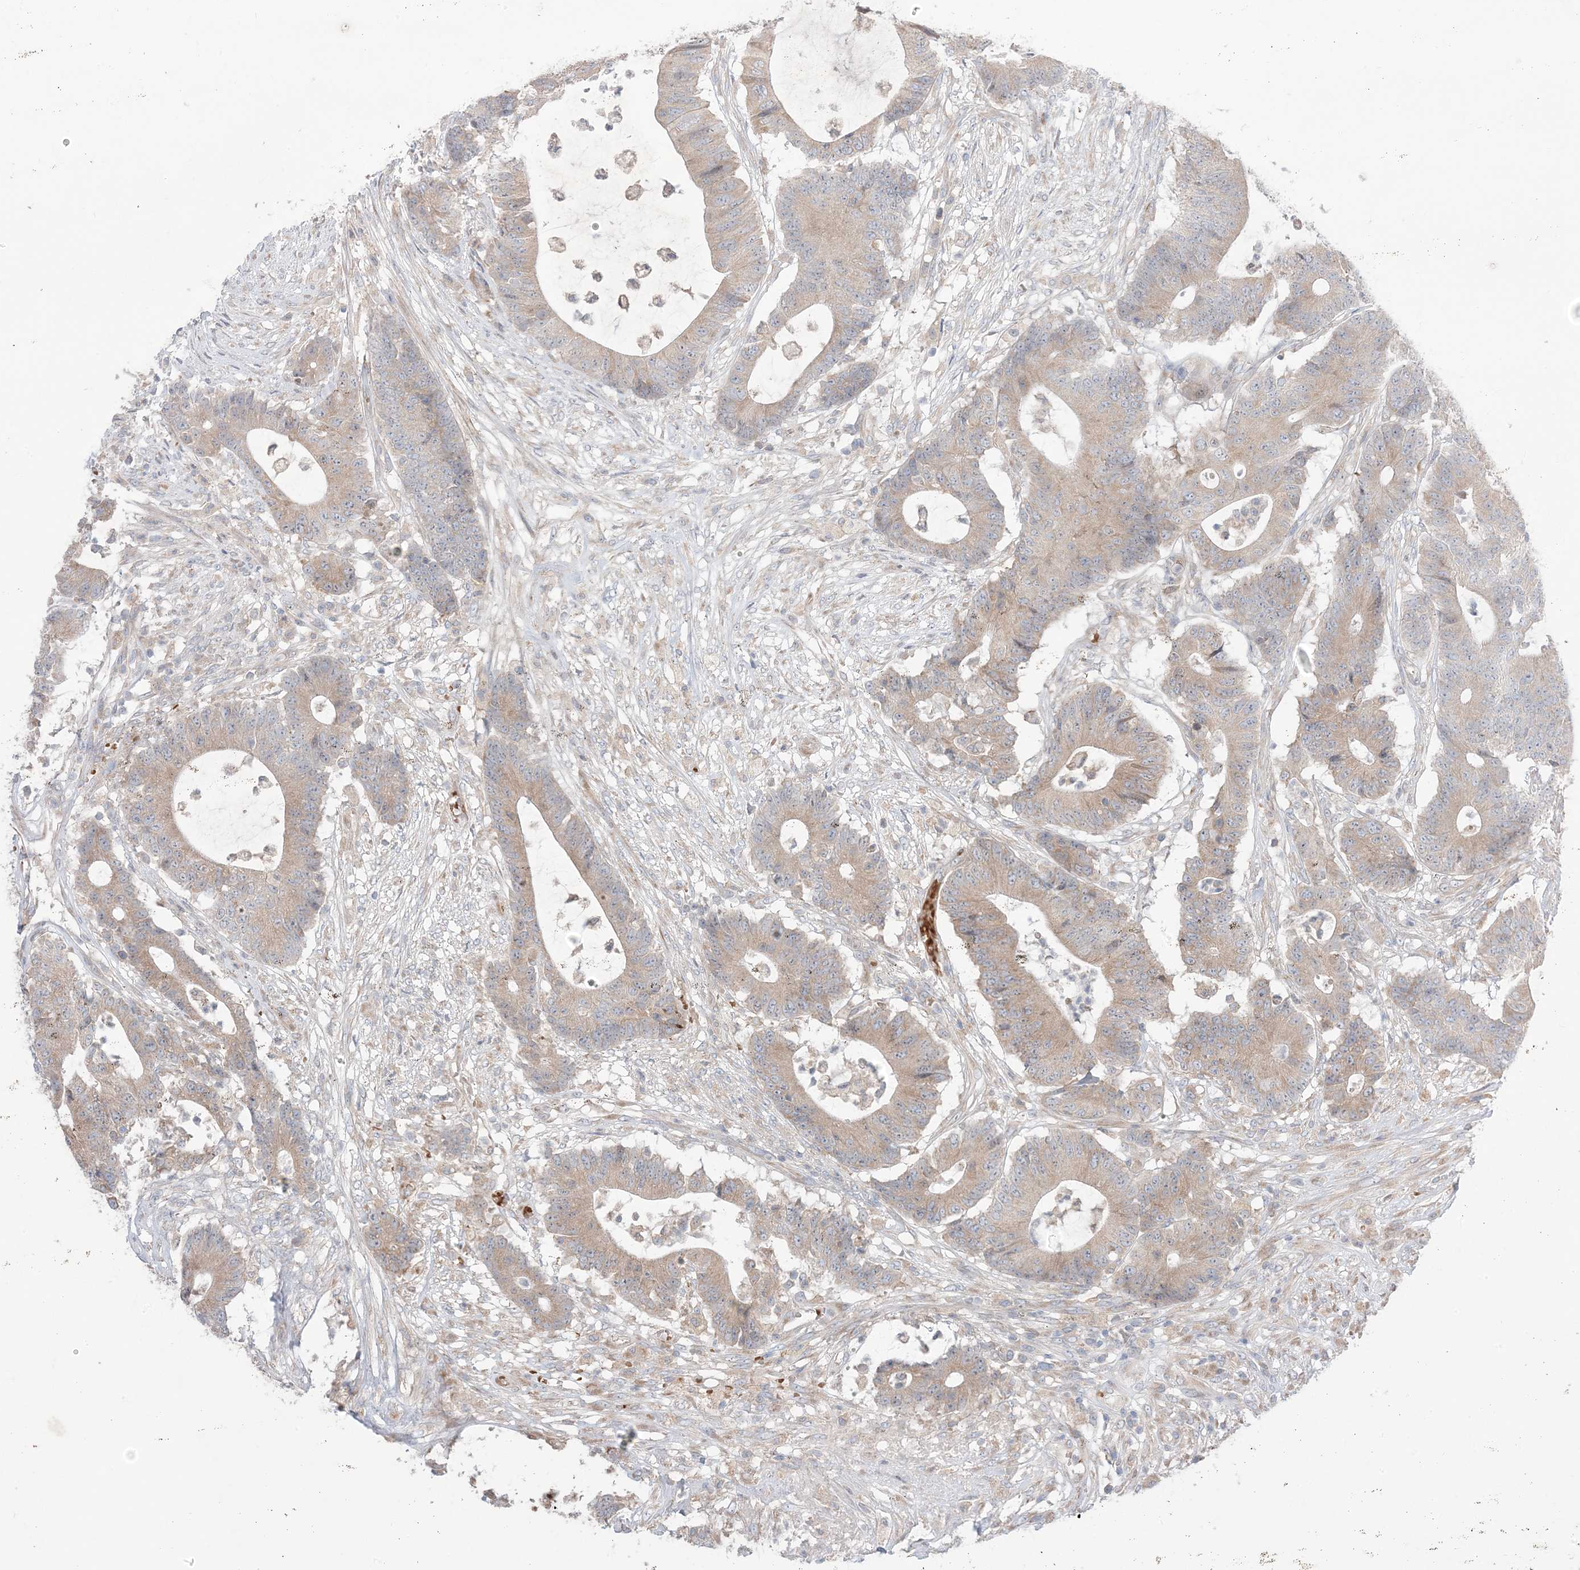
{"staining": {"intensity": "weak", "quantity": ">75%", "location": "cytoplasmic/membranous"}, "tissue": "colorectal cancer", "cell_type": "Tumor cells", "image_type": "cancer", "snomed": [{"axis": "morphology", "description": "Adenocarcinoma, NOS"}, {"axis": "topography", "description": "Colon"}], "caption": "Colorectal cancer (adenocarcinoma) stained with DAB immunohistochemistry exhibits low levels of weak cytoplasmic/membranous expression in approximately >75% of tumor cells.", "gene": "MMGT1", "patient": {"sex": "female", "age": 84}}